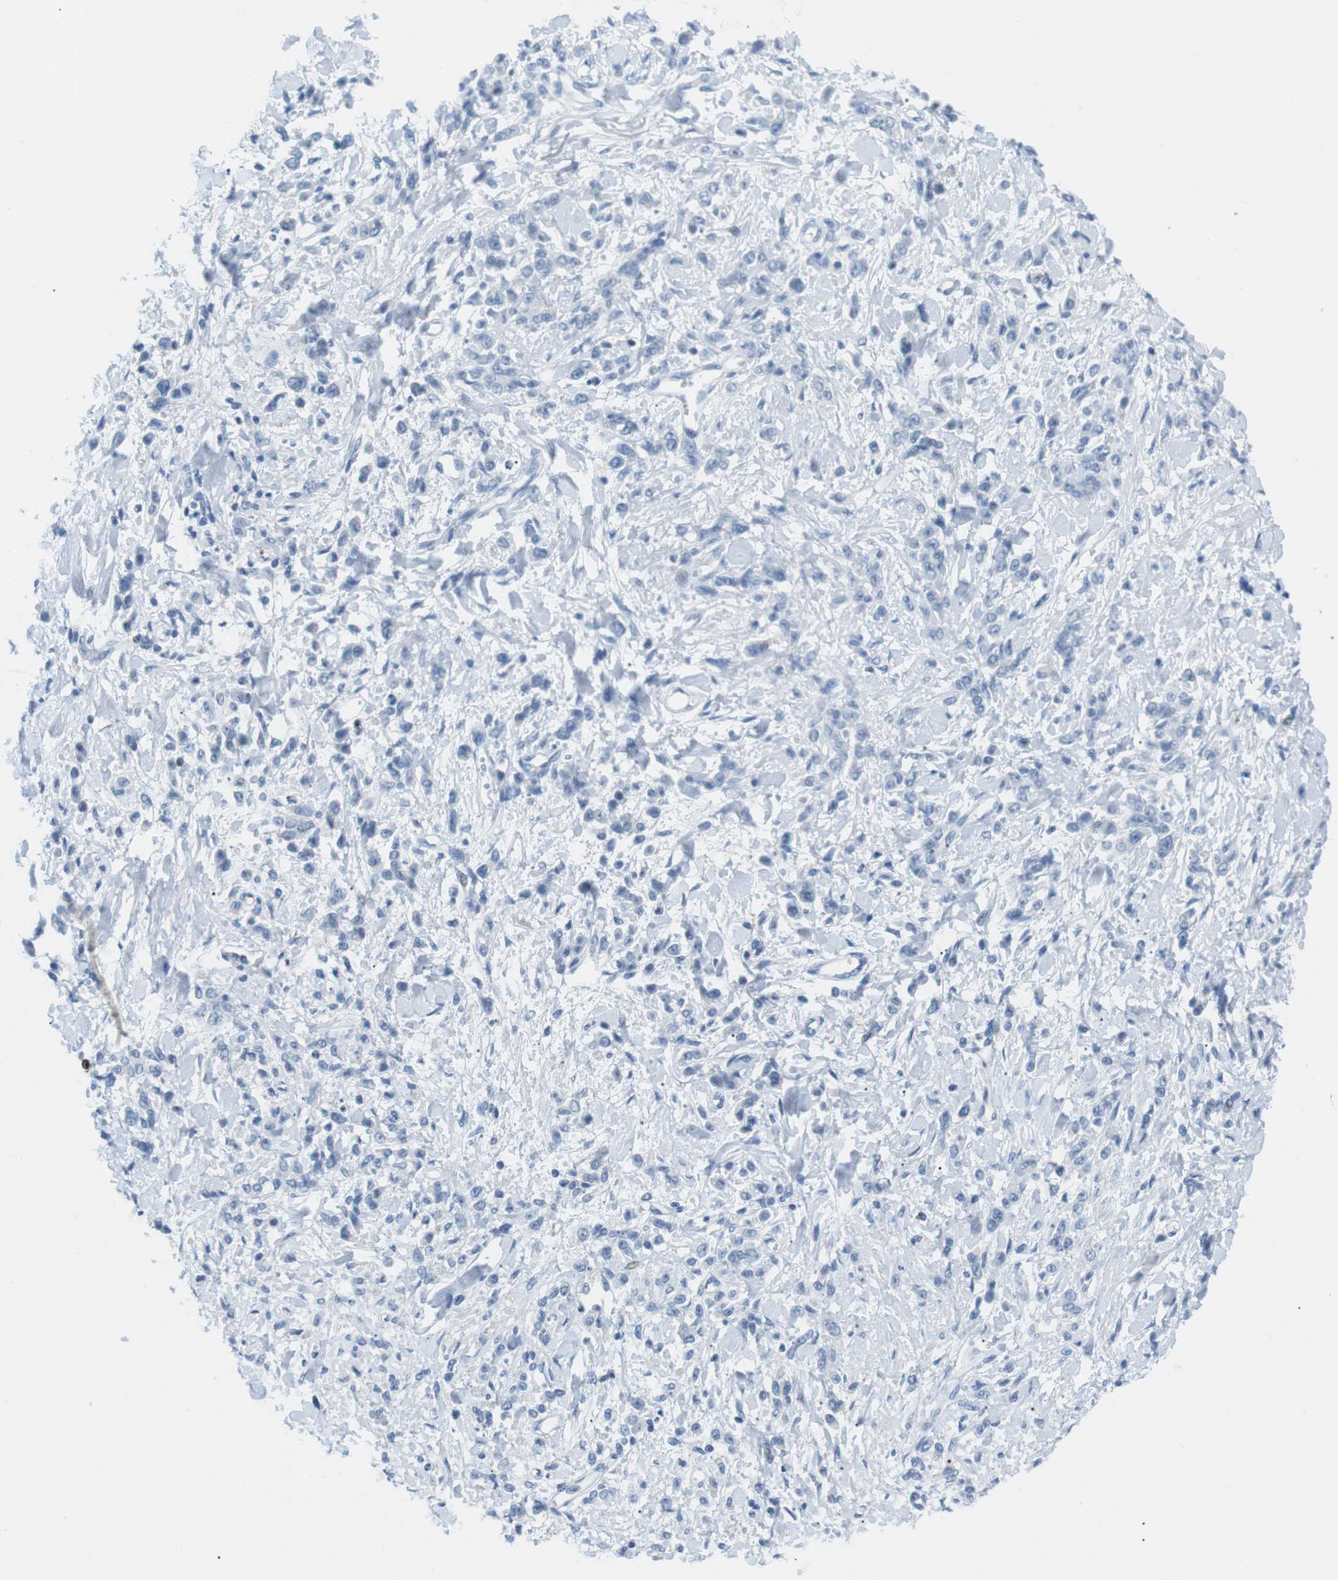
{"staining": {"intensity": "negative", "quantity": "none", "location": "none"}, "tissue": "stomach cancer", "cell_type": "Tumor cells", "image_type": "cancer", "snomed": [{"axis": "morphology", "description": "Normal tissue, NOS"}, {"axis": "morphology", "description": "Adenocarcinoma, NOS"}, {"axis": "topography", "description": "Stomach"}], "caption": "Tumor cells are negative for brown protein staining in stomach adenocarcinoma. (Immunohistochemistry, brightfield microscopy, high magnification).", "gene": "TNFRSF4", "patient": {"sex": "male", "age": 82}}